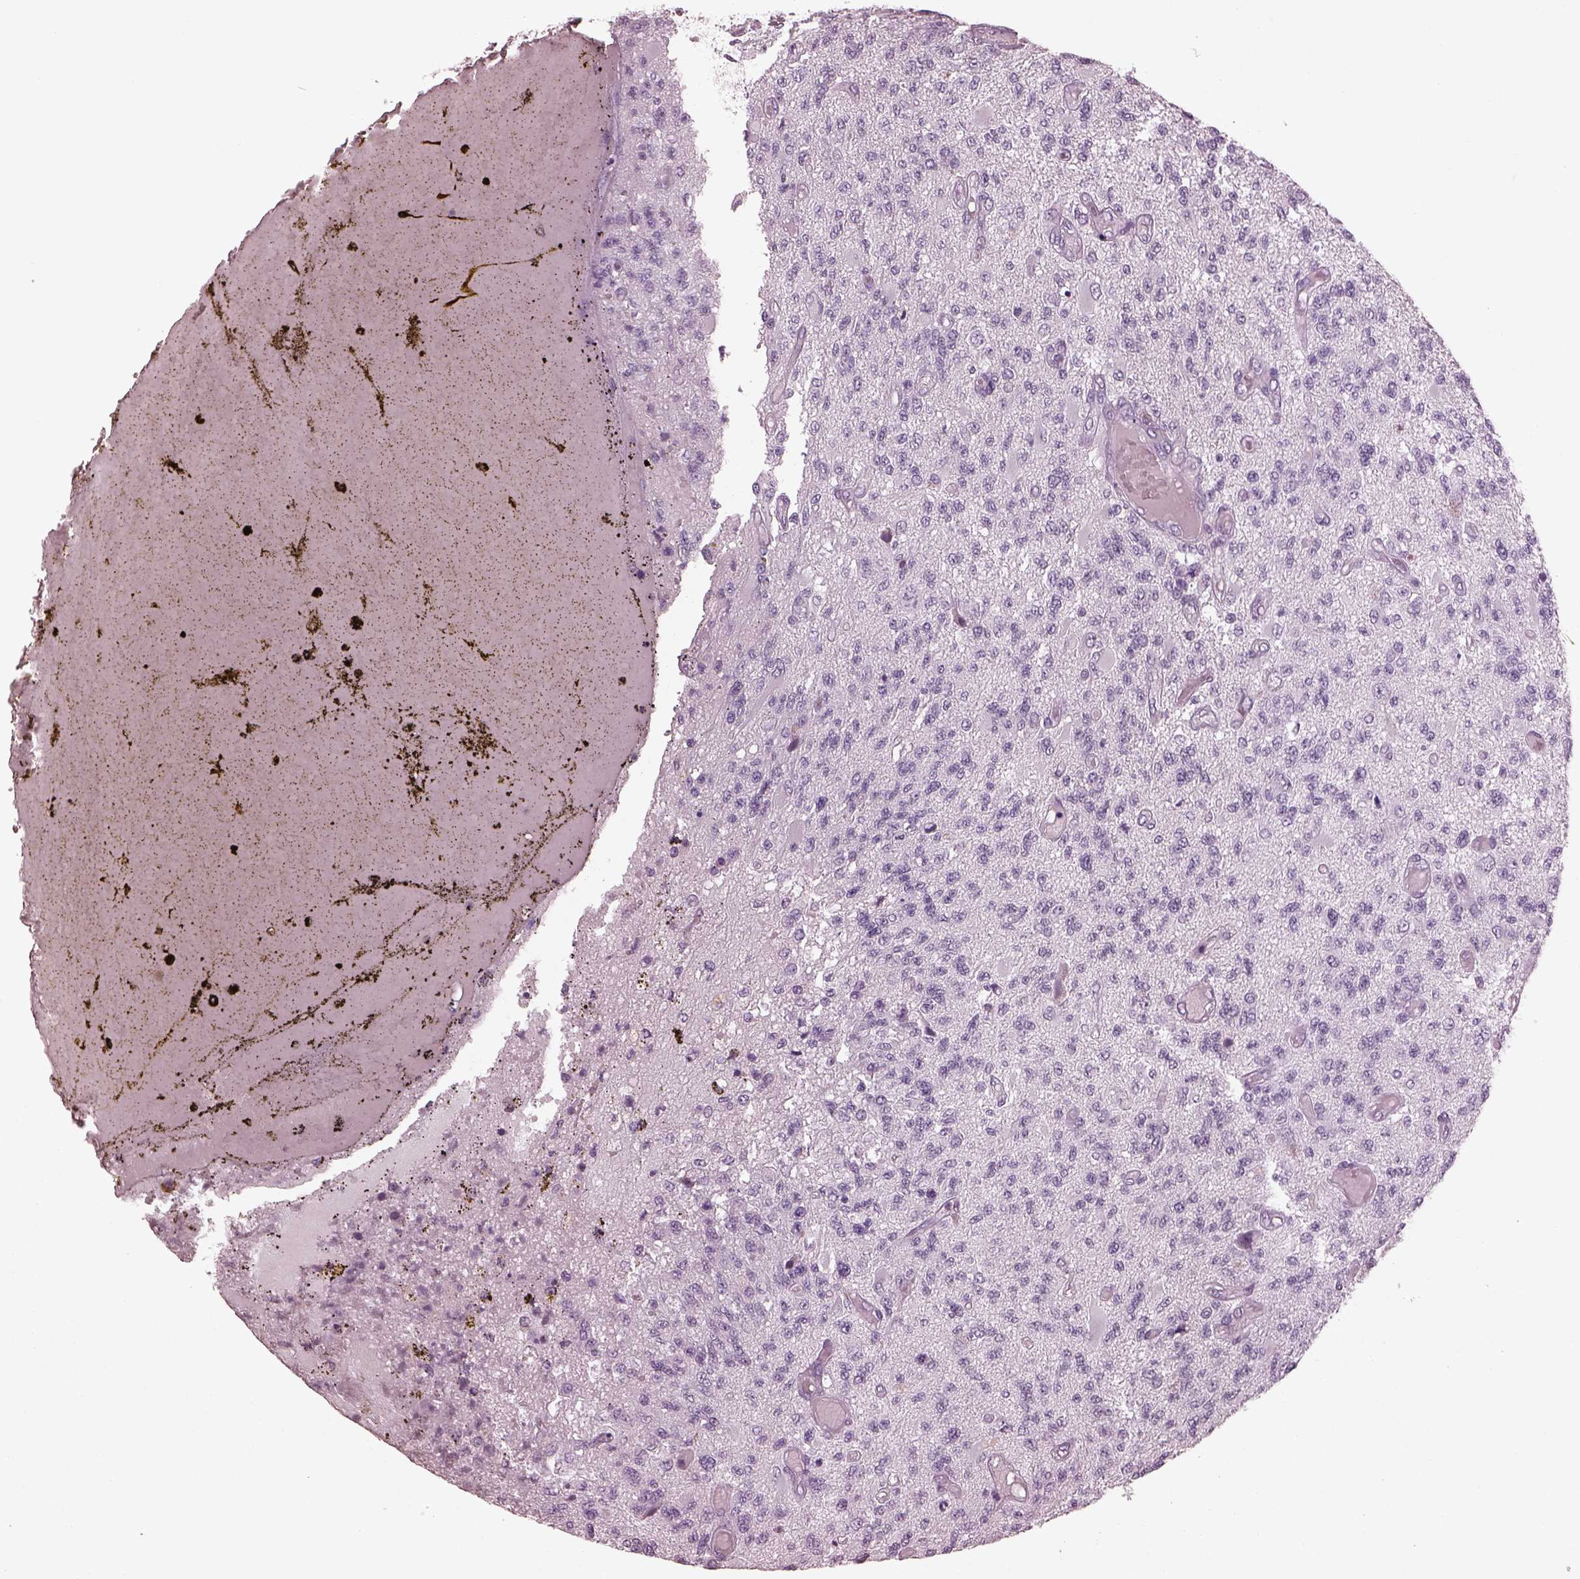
{"staining": {"intensity": "negative", "quantity": "none", "location": "none"}, "tissue": "glioma", "cell_type": "Tumor cells", "image_type": "cancer", "snomed": [{"axis": "morphology", "description": "Glioma, malignant, High grade"}, {"axis": "topography", "description": "Brain"}], "caption": "Histopathology image shows no significant protein expression in tumor cells of glioma.", "gene": "C2orf81", "patient": {"sex": "female", "age": 63}}